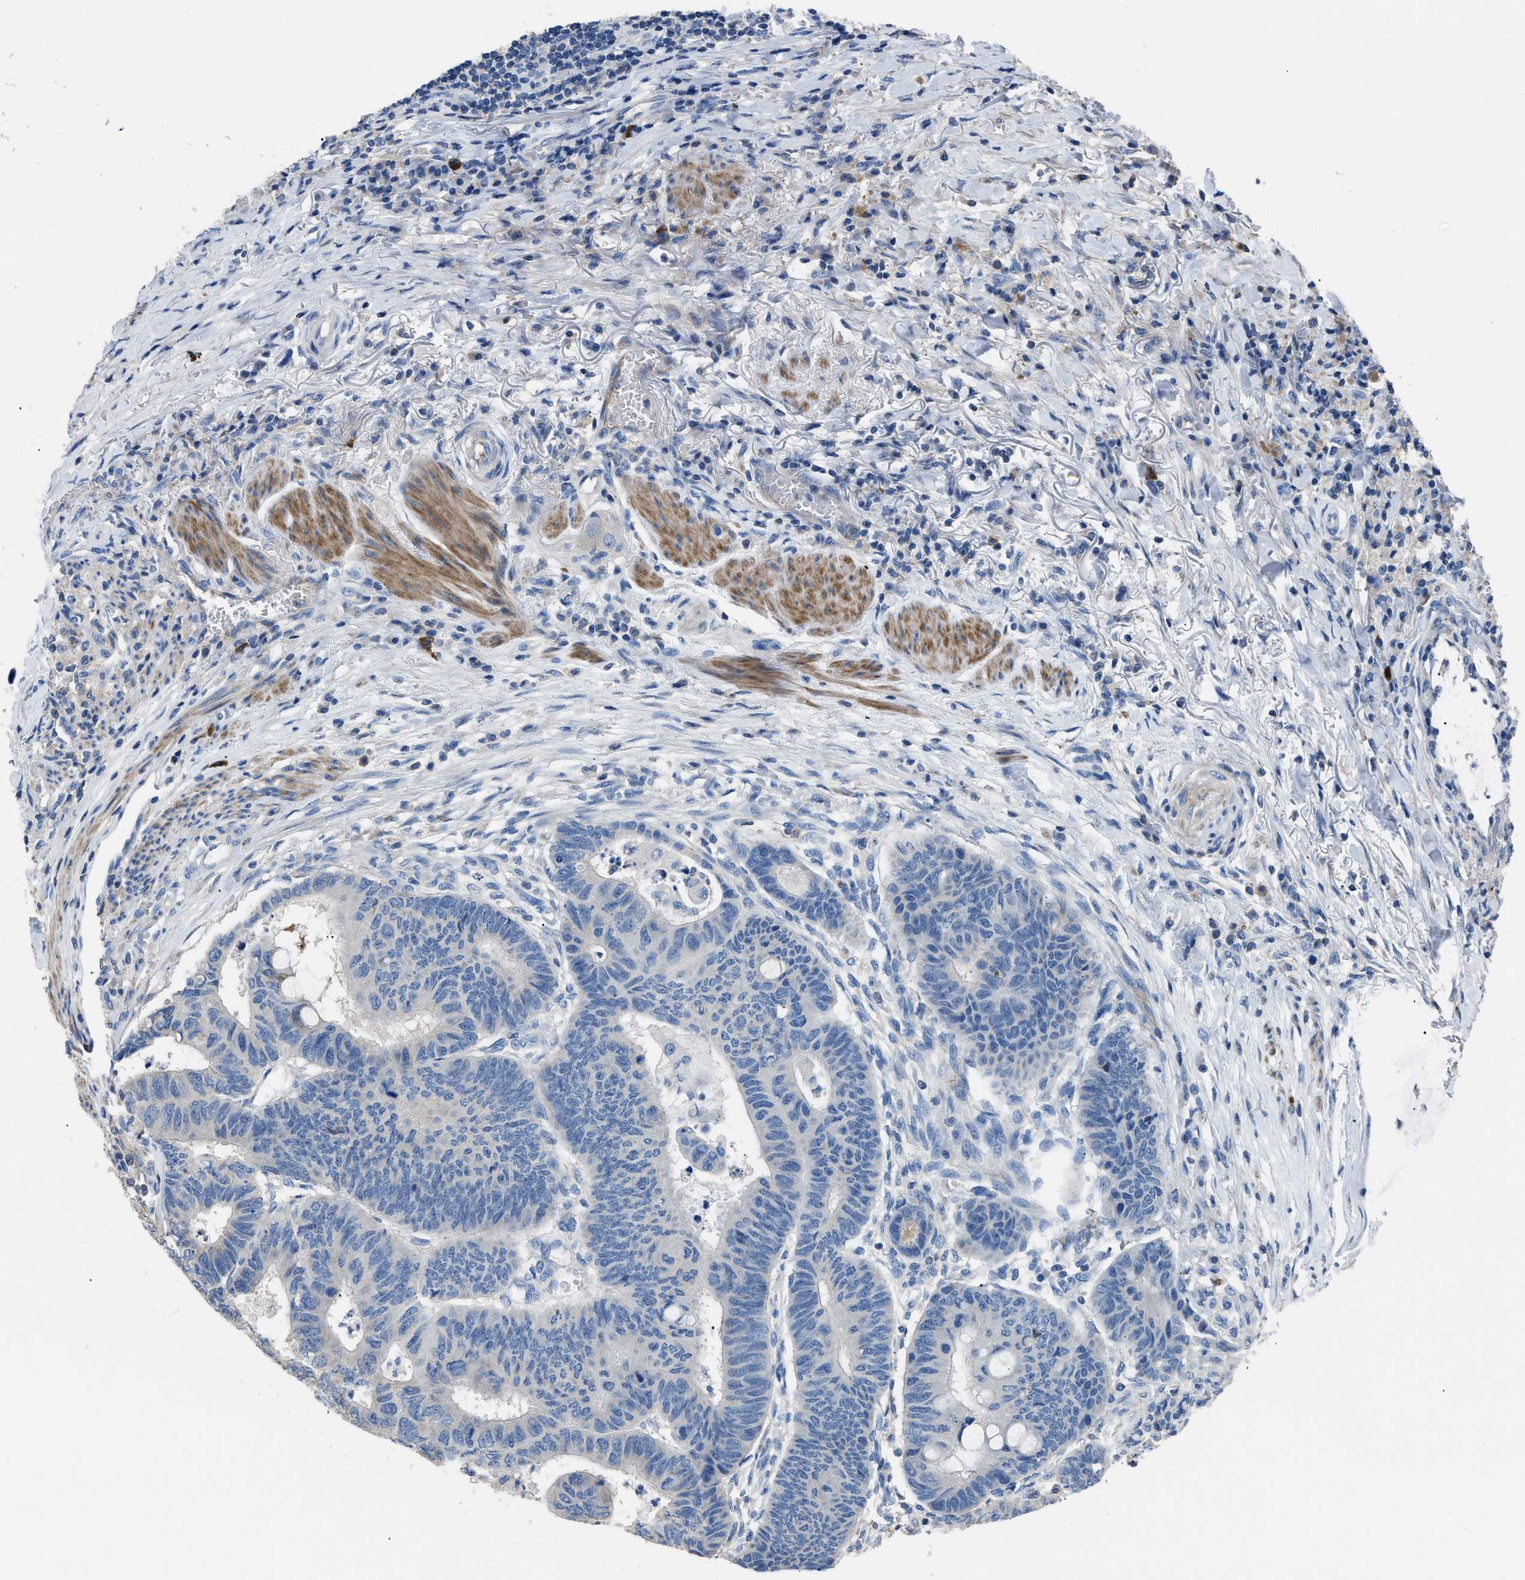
{"staining": {"intensity": "negative", "quantity": "none", "location": "none"}, "tissue": "colorectal cancer", "cell_type": "Tumor cells", "image_type": "cancer", "snomed": [{"axis": "morphology", "description": "Normal tissue, NOS"}, {"axis": "morphology", "description": "Adenocarcinoma, NOS"}, {"axis": "topography", "description": "Rectum"}, {"axis": "topography", "description": "Peripheral nerve tissue"}], "caption": "Immunohistochemistry (IHC) of human colorectal adenocarcinoma shows no expression in tumor cells.", "gene": "SGCZ", "patient": {"sex": "male", "age": 92}}